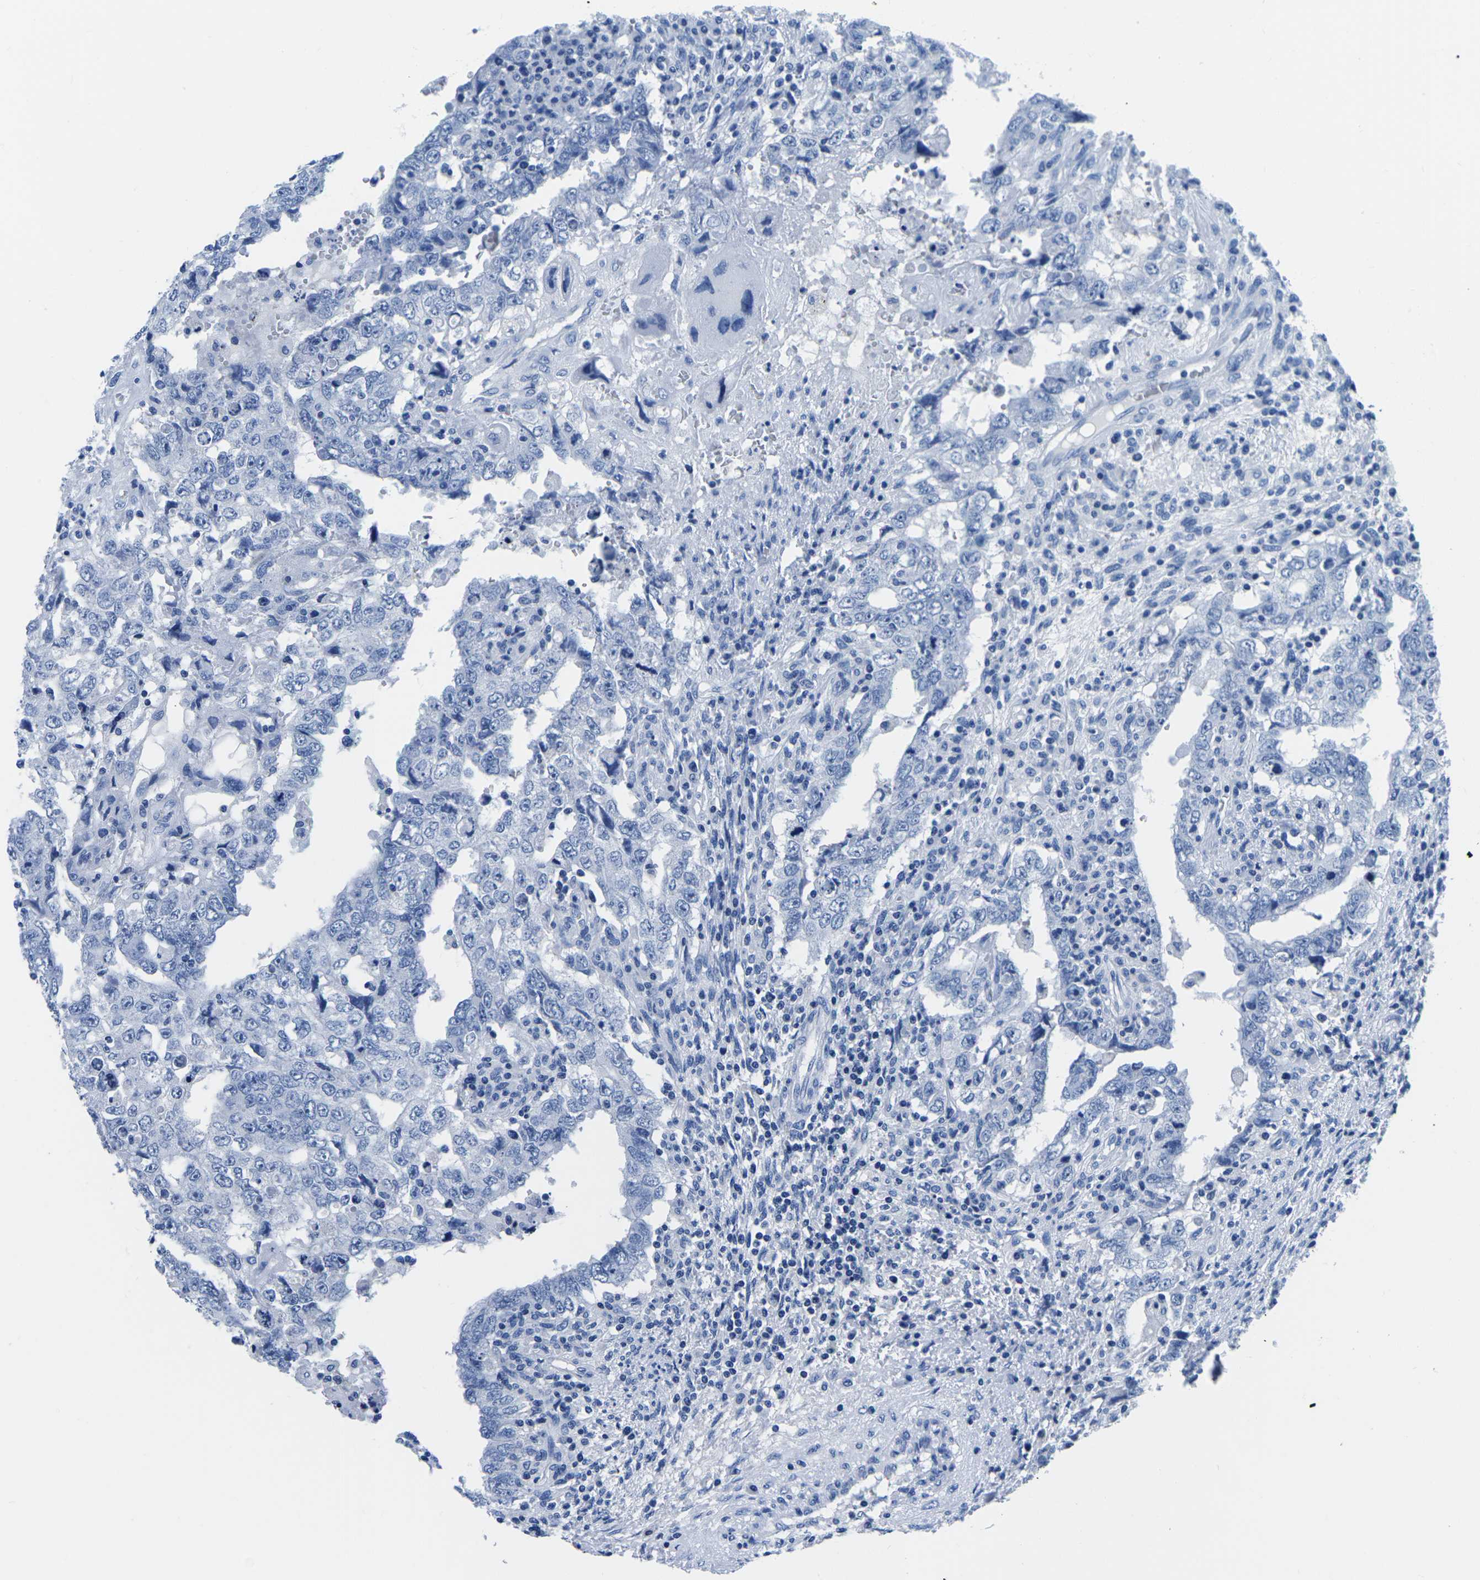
{"staining": {"intensity": "negative", "quantity": "none", "location": "none"}, "tissue": "testis cancer", "cell_type": "Tumor cells", "image_type": "cancer", "snomed": [{"axis": "morphology", "description": "Carcinoma, Embryonal, NOS"}, {"axis": "topography", "description": "Testis"}], "caption": "There is no significant expression in tumor cells of testis cancer (embryonal carcinoma). (DAB (3,3'-diaminobenzidine) IHC, high magnification).", "gene": "CYP1A2", "patient": {"sex": "male", "age": 26}}